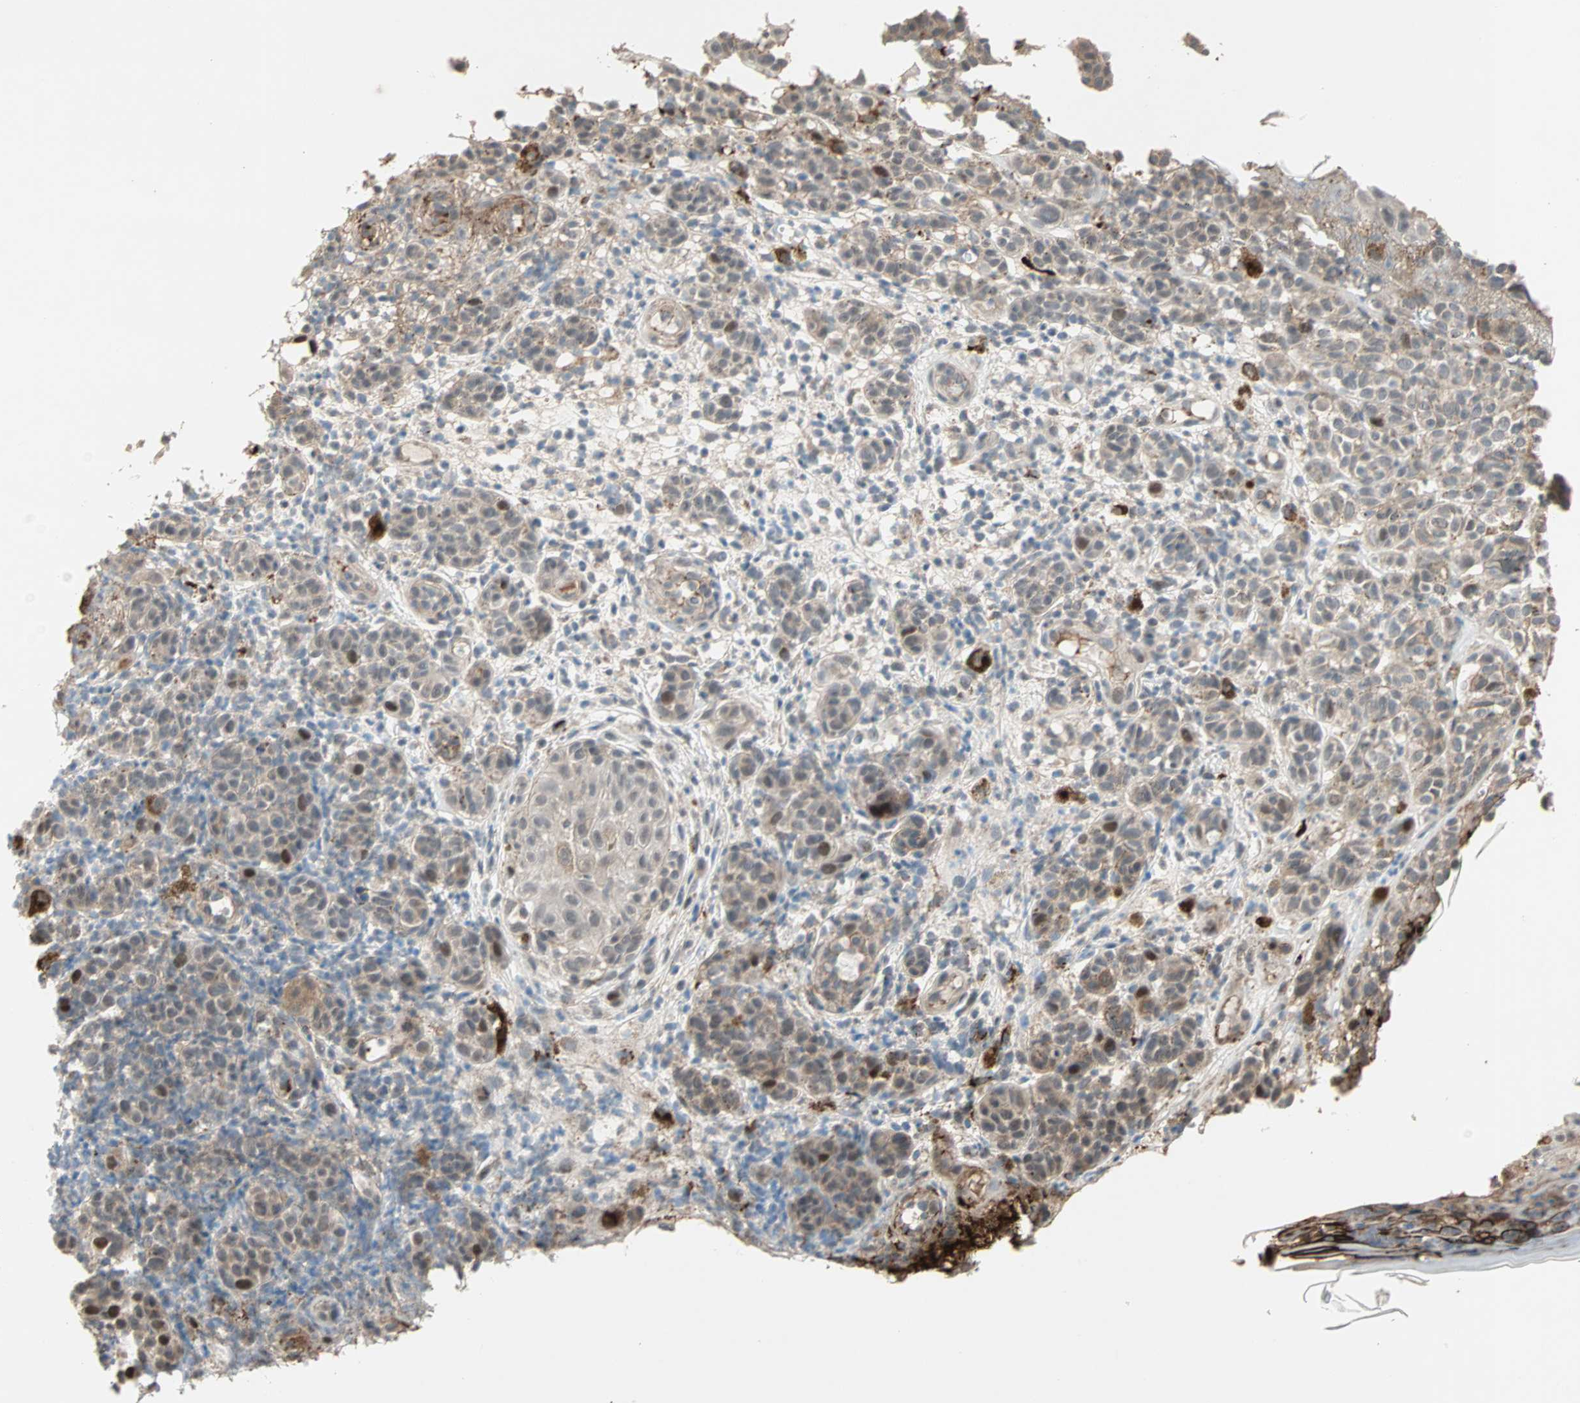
{"staining": {"intensity": "moderate", "quantity": "25%-75%", "location": "cytoplasmic/membranous"}, "tissue": "melanoma", "cell_type": "Tumor cells", "image_type": "cancer", "snomed": [{"axis": "morphology", "description": "Malignant melanoma, NOS"}, {"axis": "topography", "description": "Skin"}], "caption": "A high-resolution micrograph shows immunohistochemistry (IHC) staining of melanoma, which displays moderate cytoplasmic/membranous expression in approximately 25%-75% of tumor cells.", "gene": "PROS1", "patient": {"sex": "male", "age": 64}}